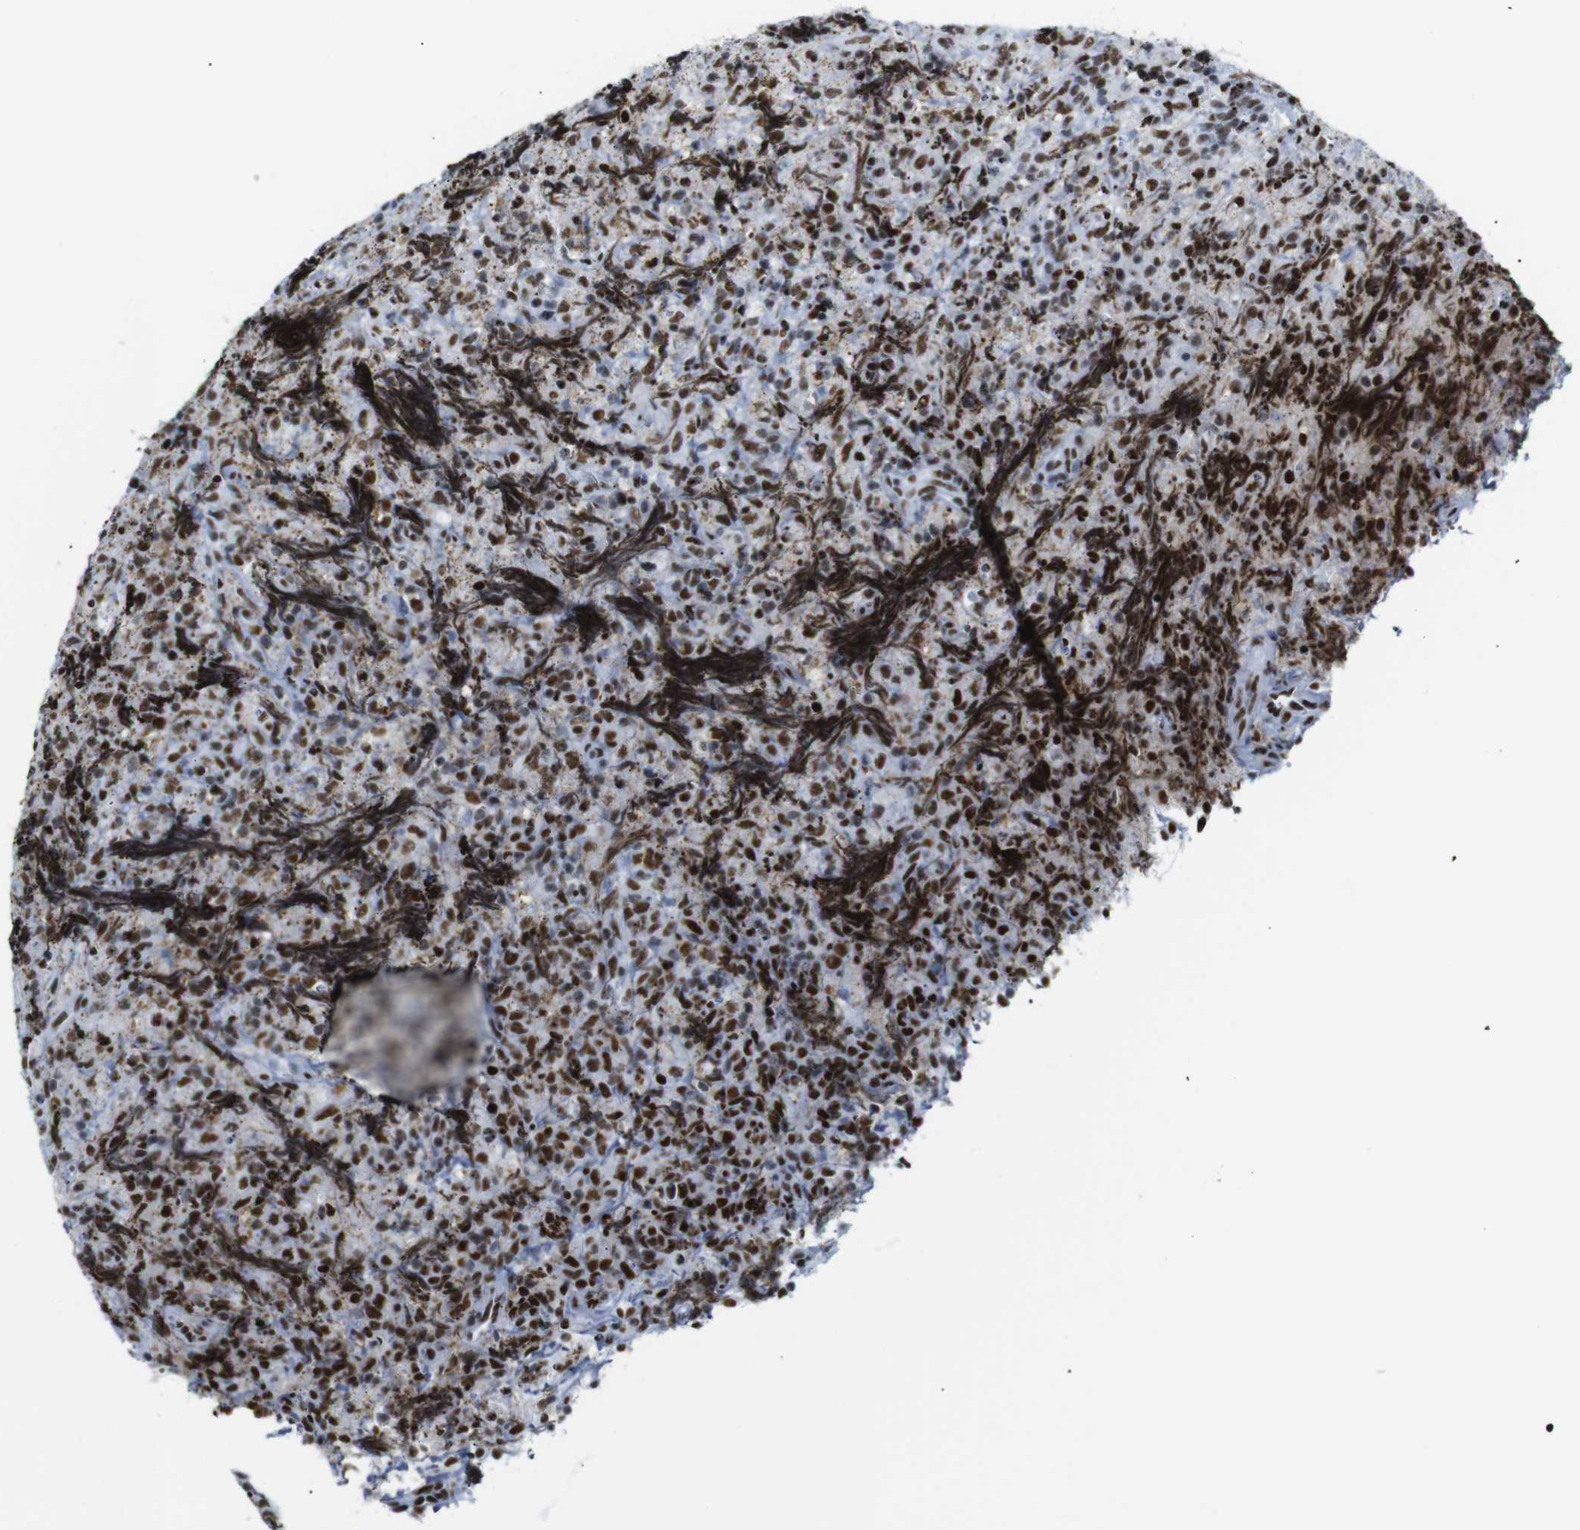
{"staining": {"intensity": "strong", "quantity": "25%-75%", "location": "nuclear"}, "tissue": "lymphoma", "cell_type": "Tumor cells", "image_type": "cancer", "snomed": [{"axis": "morphology", "description": "Malignant lymphoma, non-Hodgkin's type, High grade"}, {"axis": "topography", "description": "Tonsil"}], "caption": "Lymphoma stained with IHC displays strong nuclear positivity in about 25%-75% of tumor cells.", "gene": "TRA2B", "patient": {"sex": "female", "age": 36}}